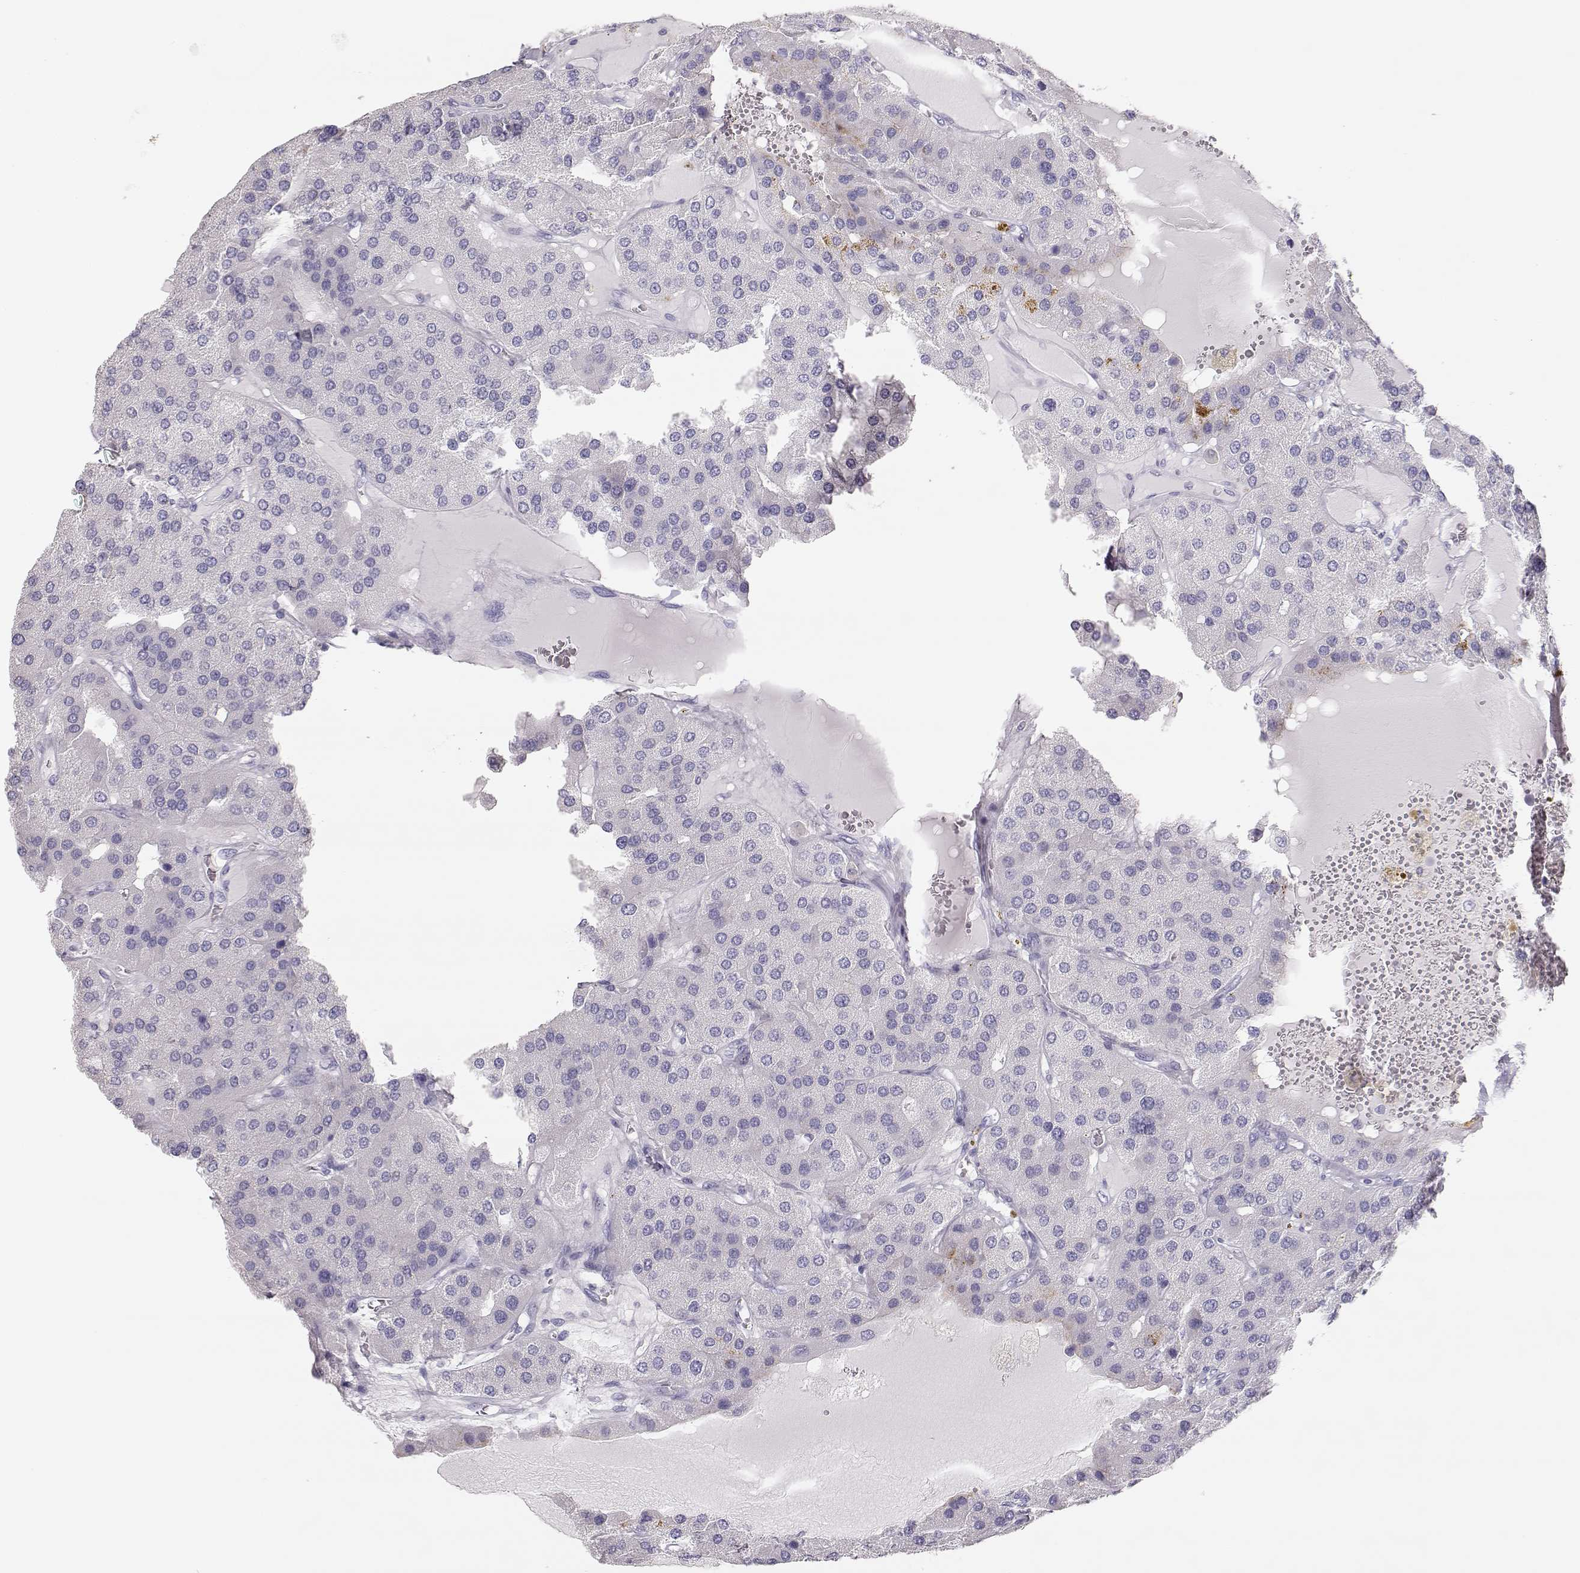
{"staining": {"intensity": "negative", "quantity": "none", "location": "none"}, "tissue": "parathyroid gland", "cell_type": "Glandular cells", "image_type": "normal", "snomed": [{"axis": "morphology", "description": "Normal tissue, NOS"}, {"axis": "morphology", "description": "Adenoma, NOS"}, {"axis": "topography", "description": "Parathyroid gland"}], "caption": "DAB (3,3'-diaminobenzidine) immunohistochemical staining of normal parathyroid gland exhibits no significant staining in glandular cells.", "gene": "LEPR", "patient": {"sex": "female", "age": 86}}